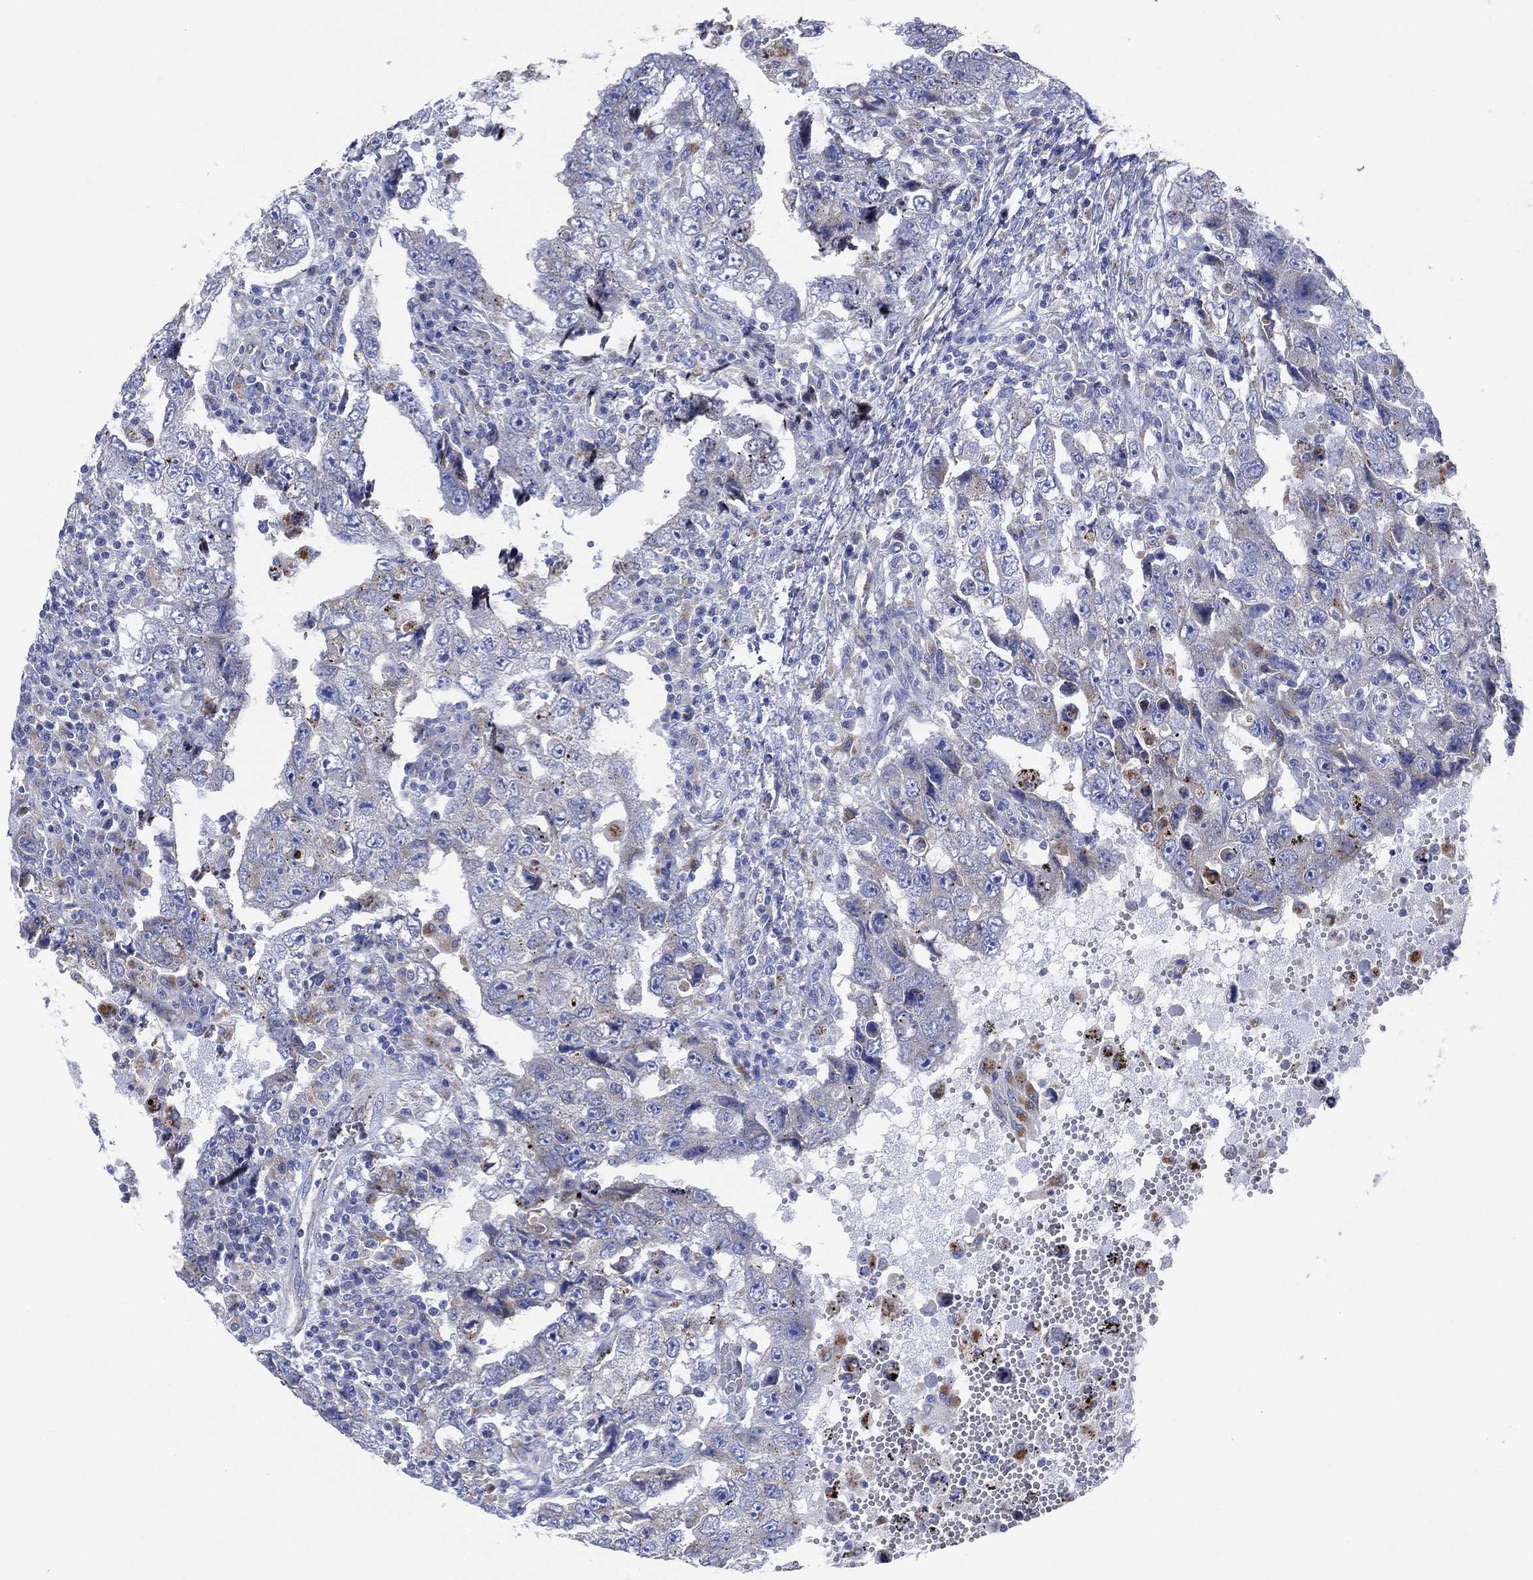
{"staining": {"intensity": "negative", "quantity": "none", "location": "none"}, "tissue": "testis cancer", "cell_type": "Tumor cells", "image_type": "cancer", "snomed": [{"axis": "morphology", "description": "Carcinoma, Embryonal, NOS"}, {"axis": "topography", "description": "Testis"}], "caption": "DAB (3,3'-diaminobenzidine) immunohistochemical staining of human testis cancer (embryonal carcinoma) exhibits no significant positivity in tumor cells.", "gene": "GALNS", "patient": {"sex": "male", "age": 26}}